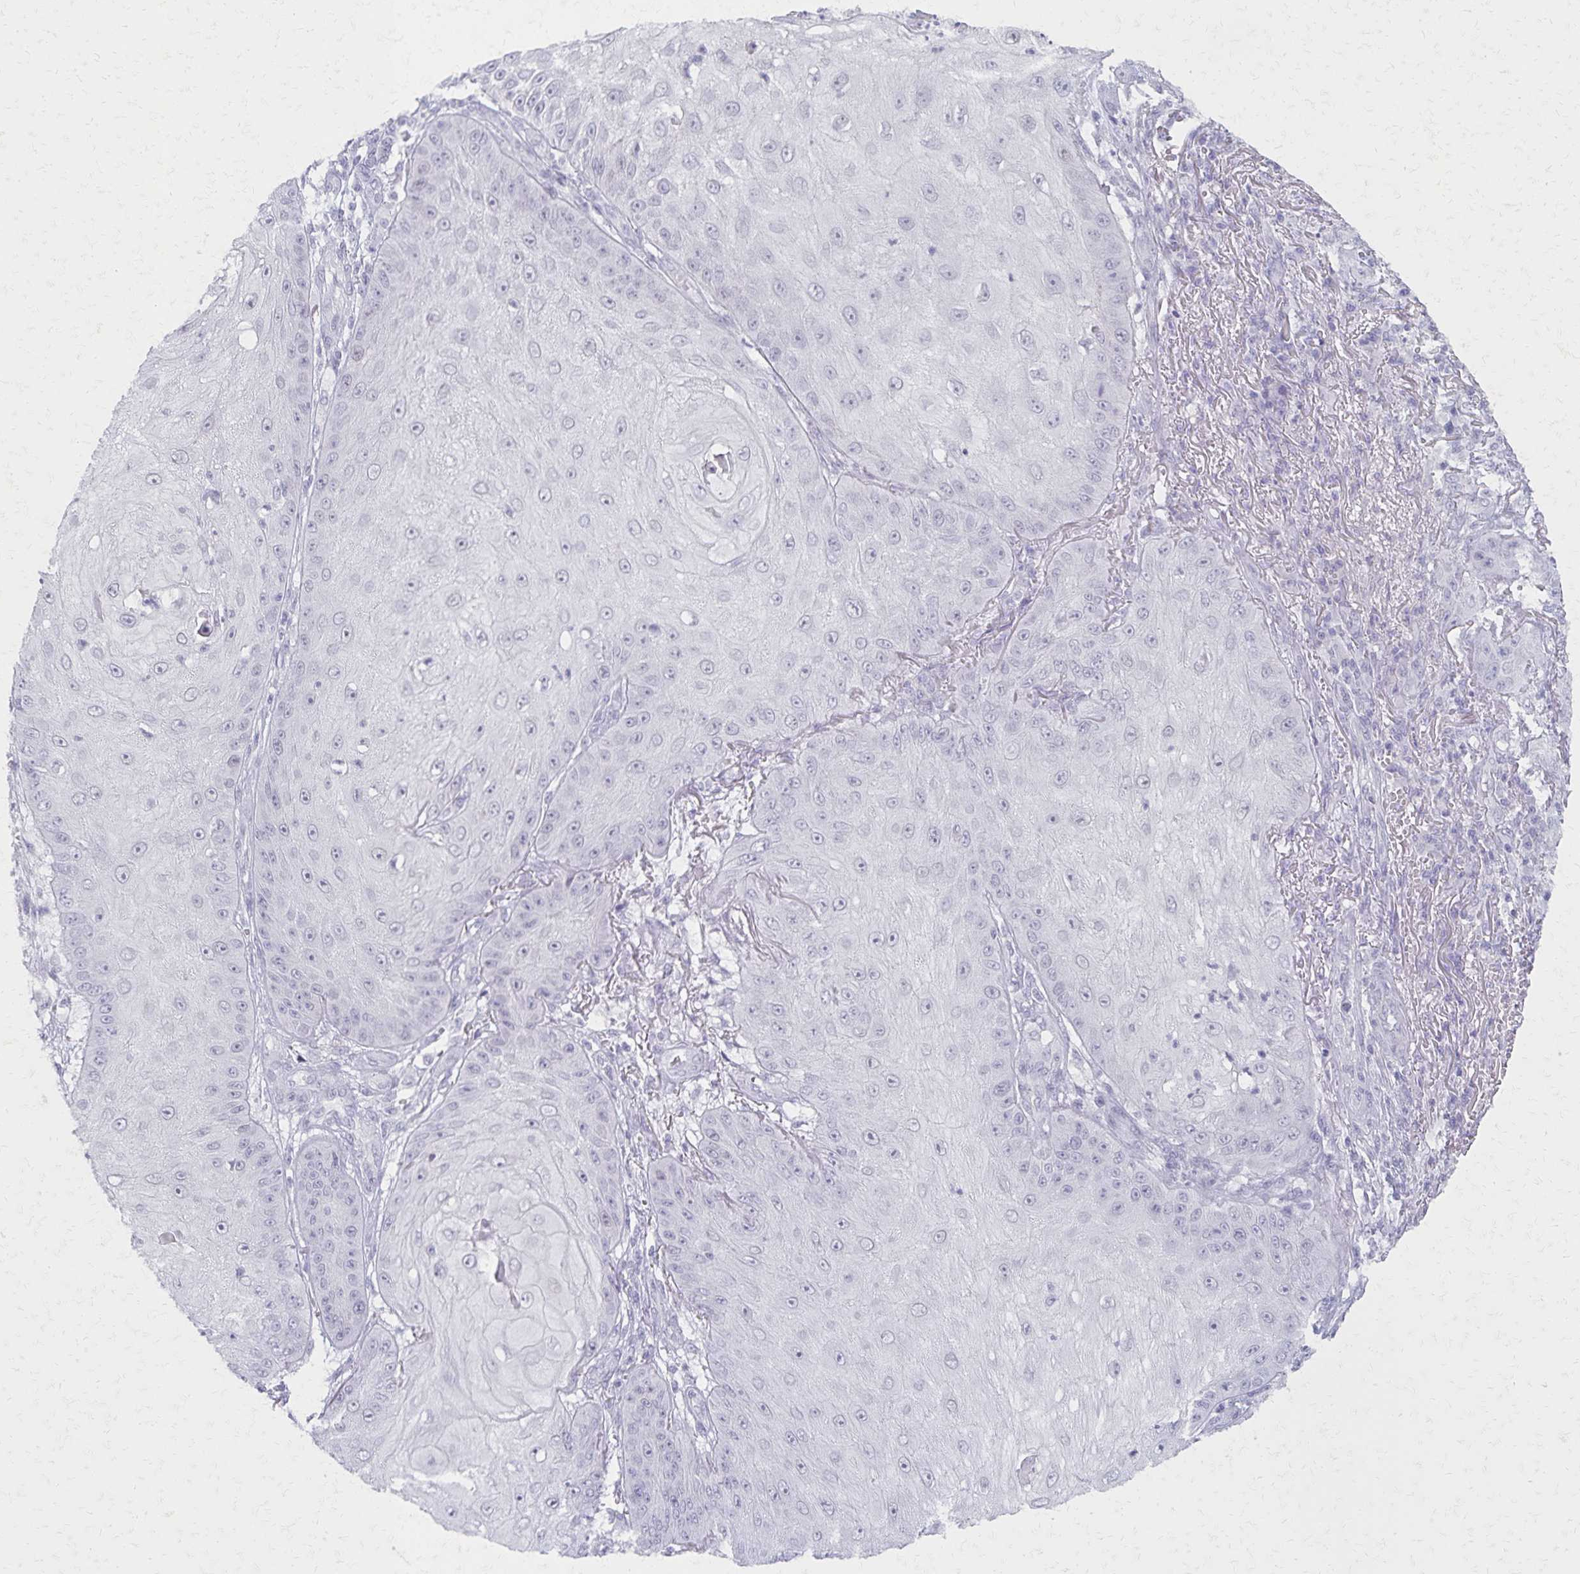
{"staining": {"intensity": "negative", "quantity": "none", "location": "none"}, "tissue": "skin cancer", "cell_type": "Tumor cells", "image_type": "cancer", "snomed": [{"axis": "morphology", "description": "Squamous cell carcinoma, NOS"}, {"axis": "topography", "description": "Skin"}], "caption": "Protein analysis of skin cancer shows no significant staining in tumor cells.", "gene": "MORC4", "patient": {"sex": "male", "age": 70}}